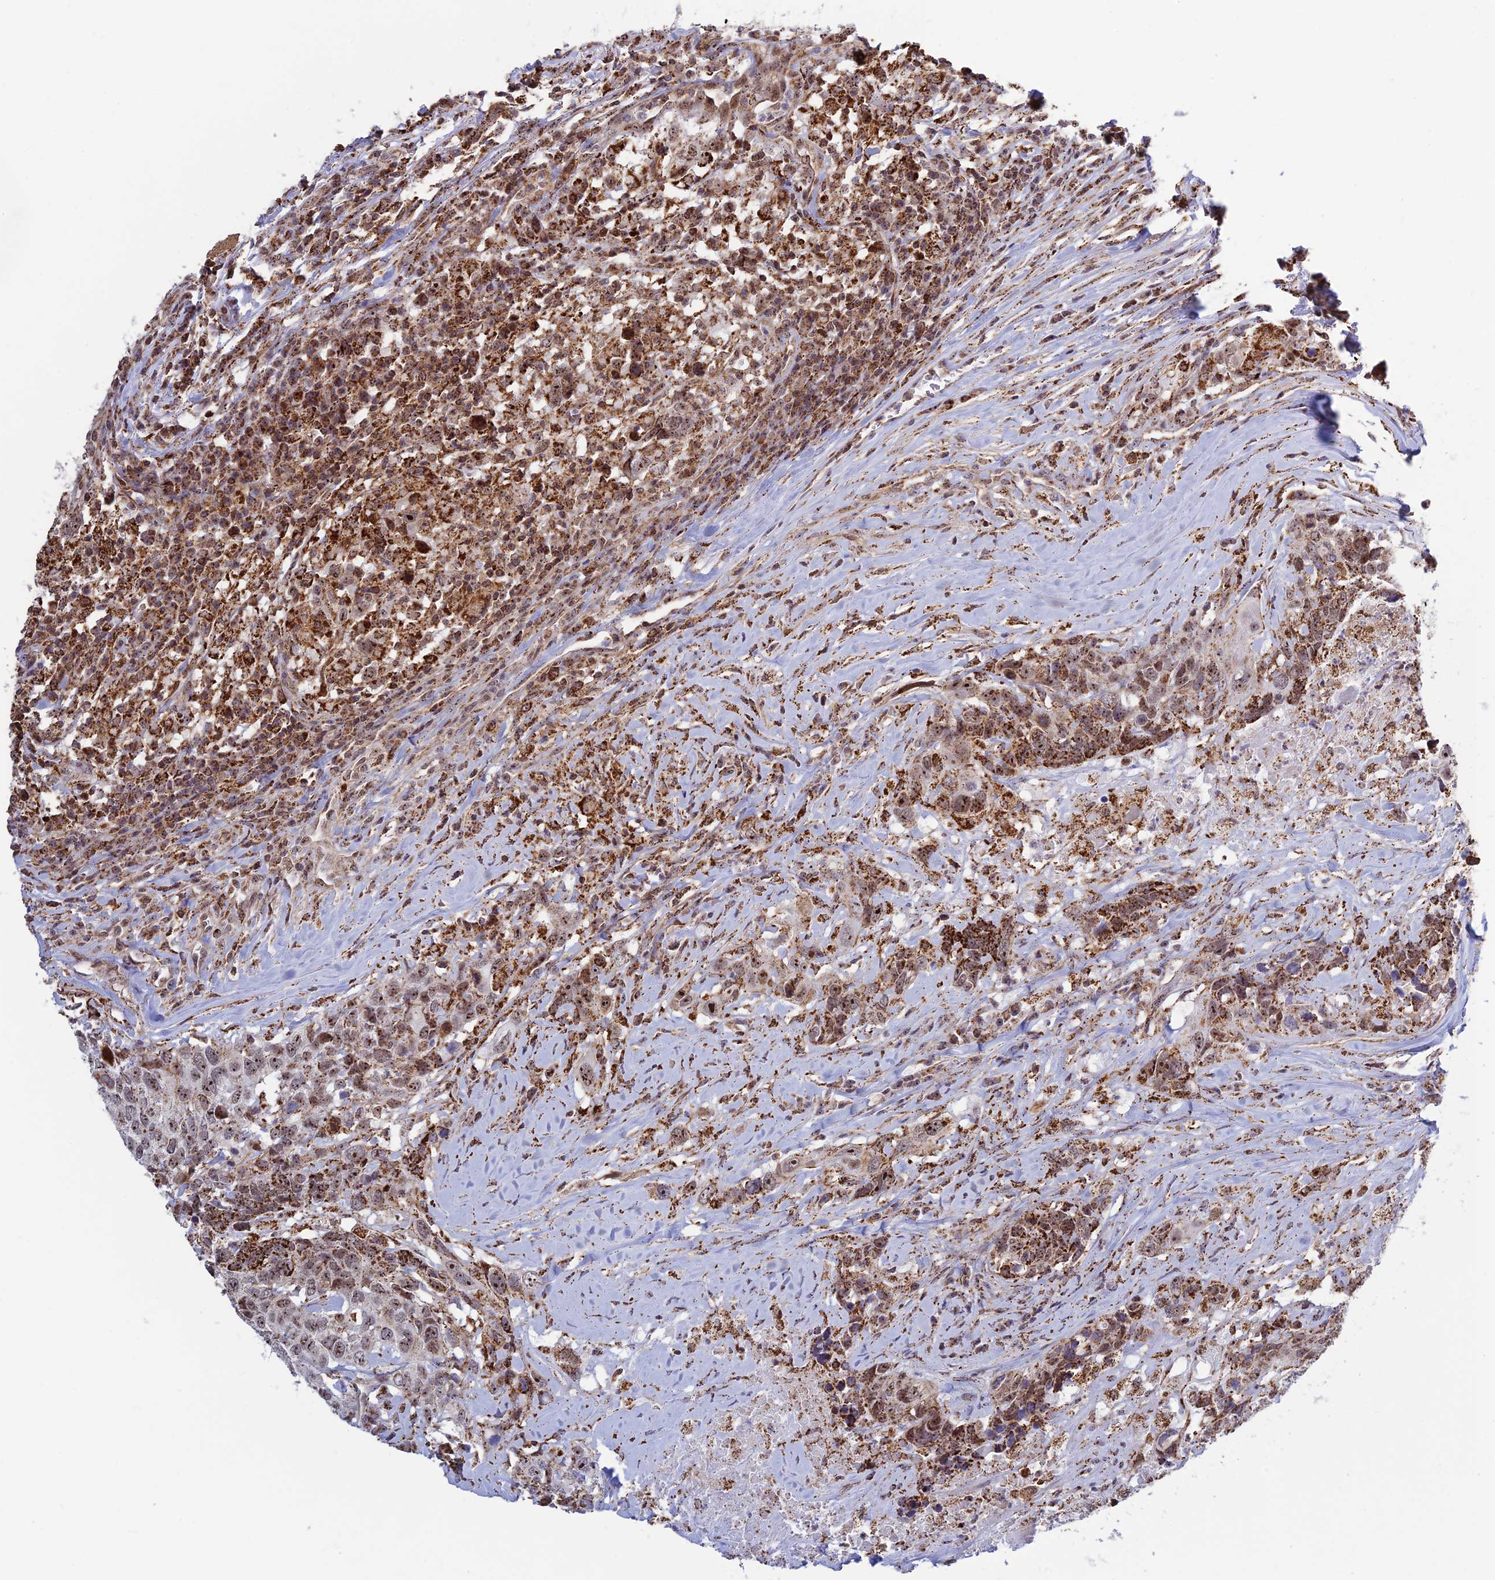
{"staining": {"intensity": "strong", "quantity": "25%-75%", "location": "cytoplasmic/membranous,nuclear"}, "tissue": "head and neck cancer", "cell_type": "Tumor cells", "image_type": "cancer", "snomed": [{"axis": "morphology", "description": "Squamous cell carcinoma, NOS"}, {"axis": "topography", "description": "Head-Neck"}], "caption": "Protein expression analysis of head and neck squamous cell carcinoma reveals strong cytoplasmic/membranous and nuclear positivity in about 25%-75% of tumor cells.", "gene": "POLR1G", "patient": {"sex": "male", "age": 66}}